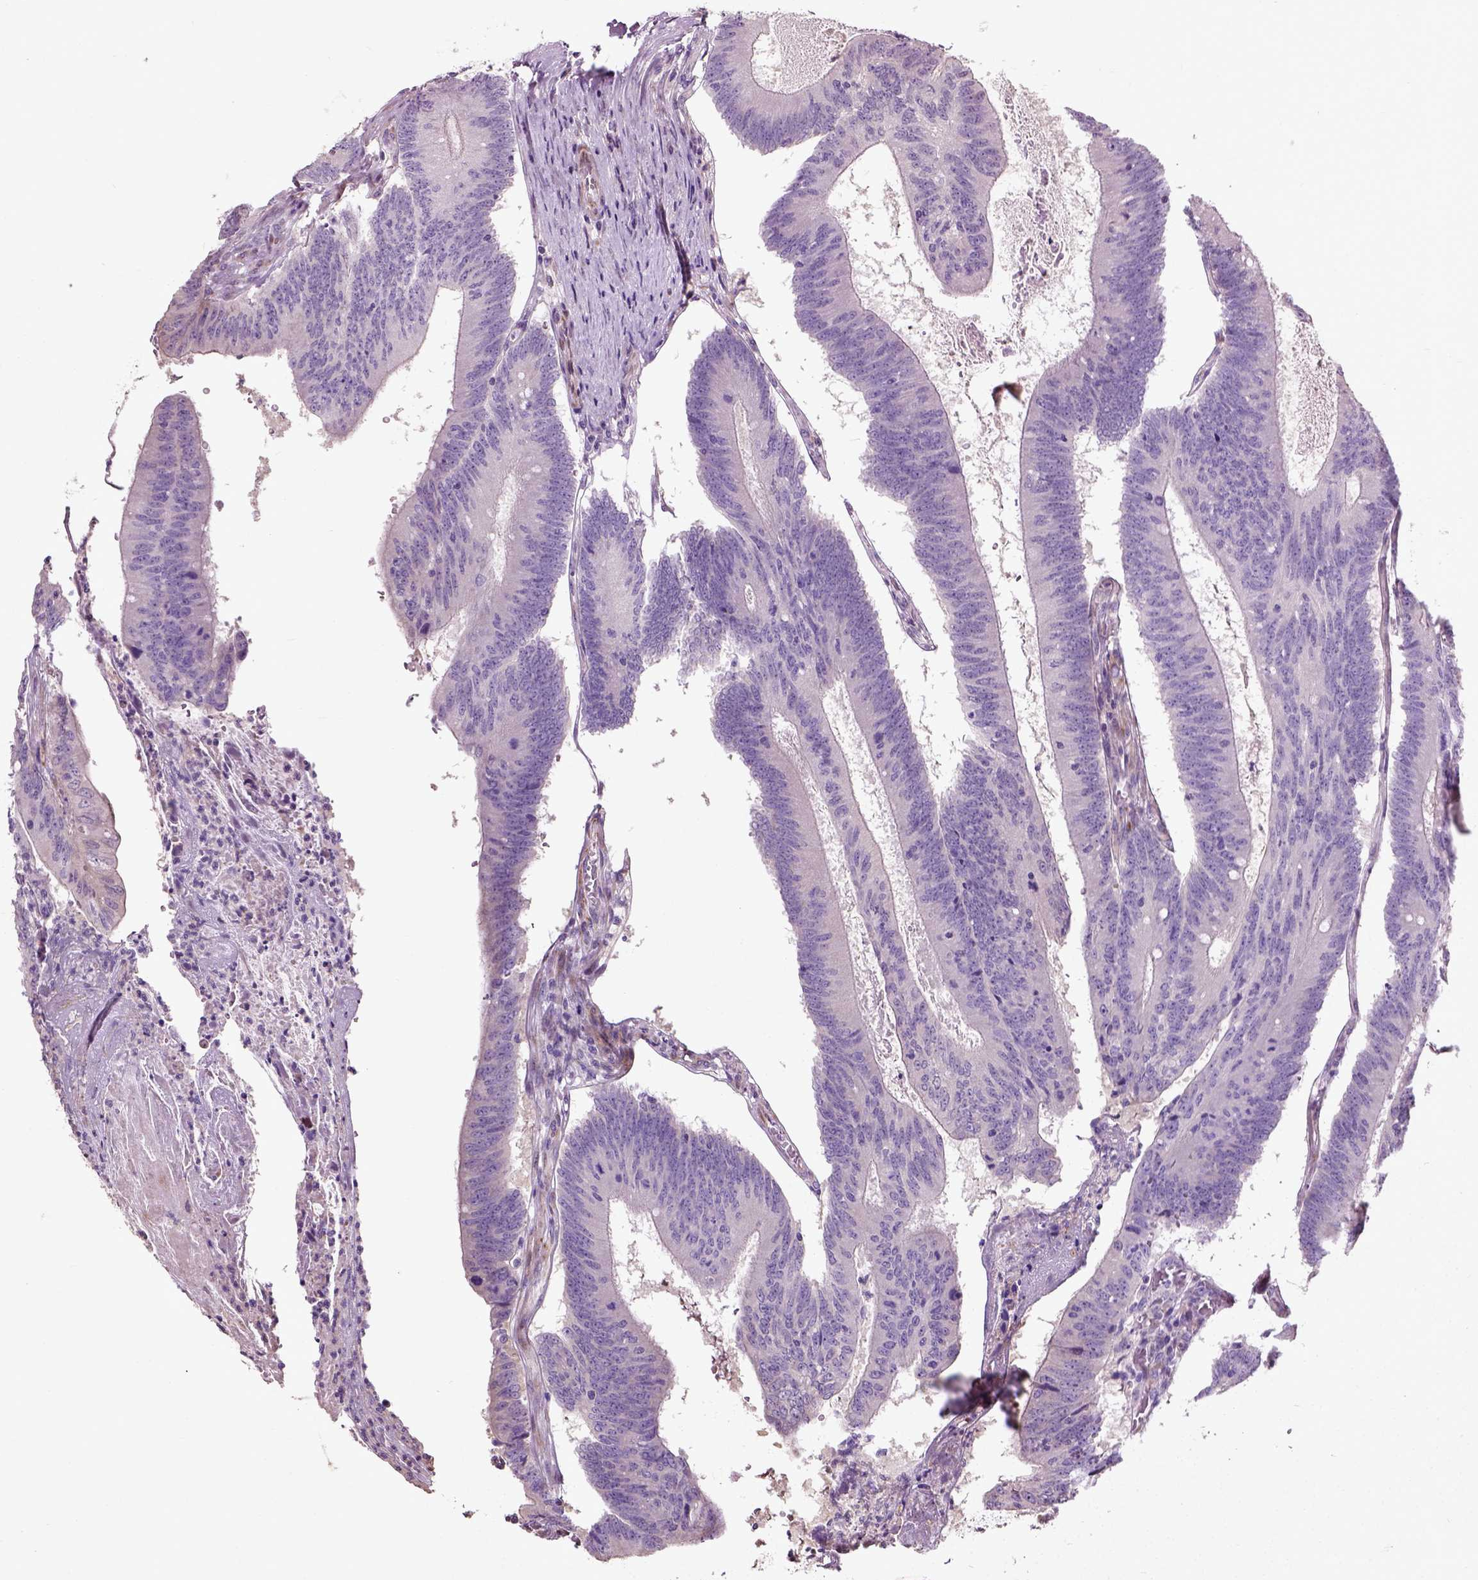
{"staining": {"intensity": "negative", "quantity": "none", "location": "none"}, "tissue": "colorectal cancer", "cell_type": "Tumor cells", "image_type": "cancer", "snomed": [{"axis": "morphology", "description": "Adenocarcinoma, NOS"}, {"axis": "topography", "description": "Colon"}], "caption": "DAB (3,3'-diaminobenzidine) immunohistochemical staining of human colorectal cancer reveals no significant expression in tumor cells.", "gene": "PKP3", "patient": {"sex": "female", "age": 70}}